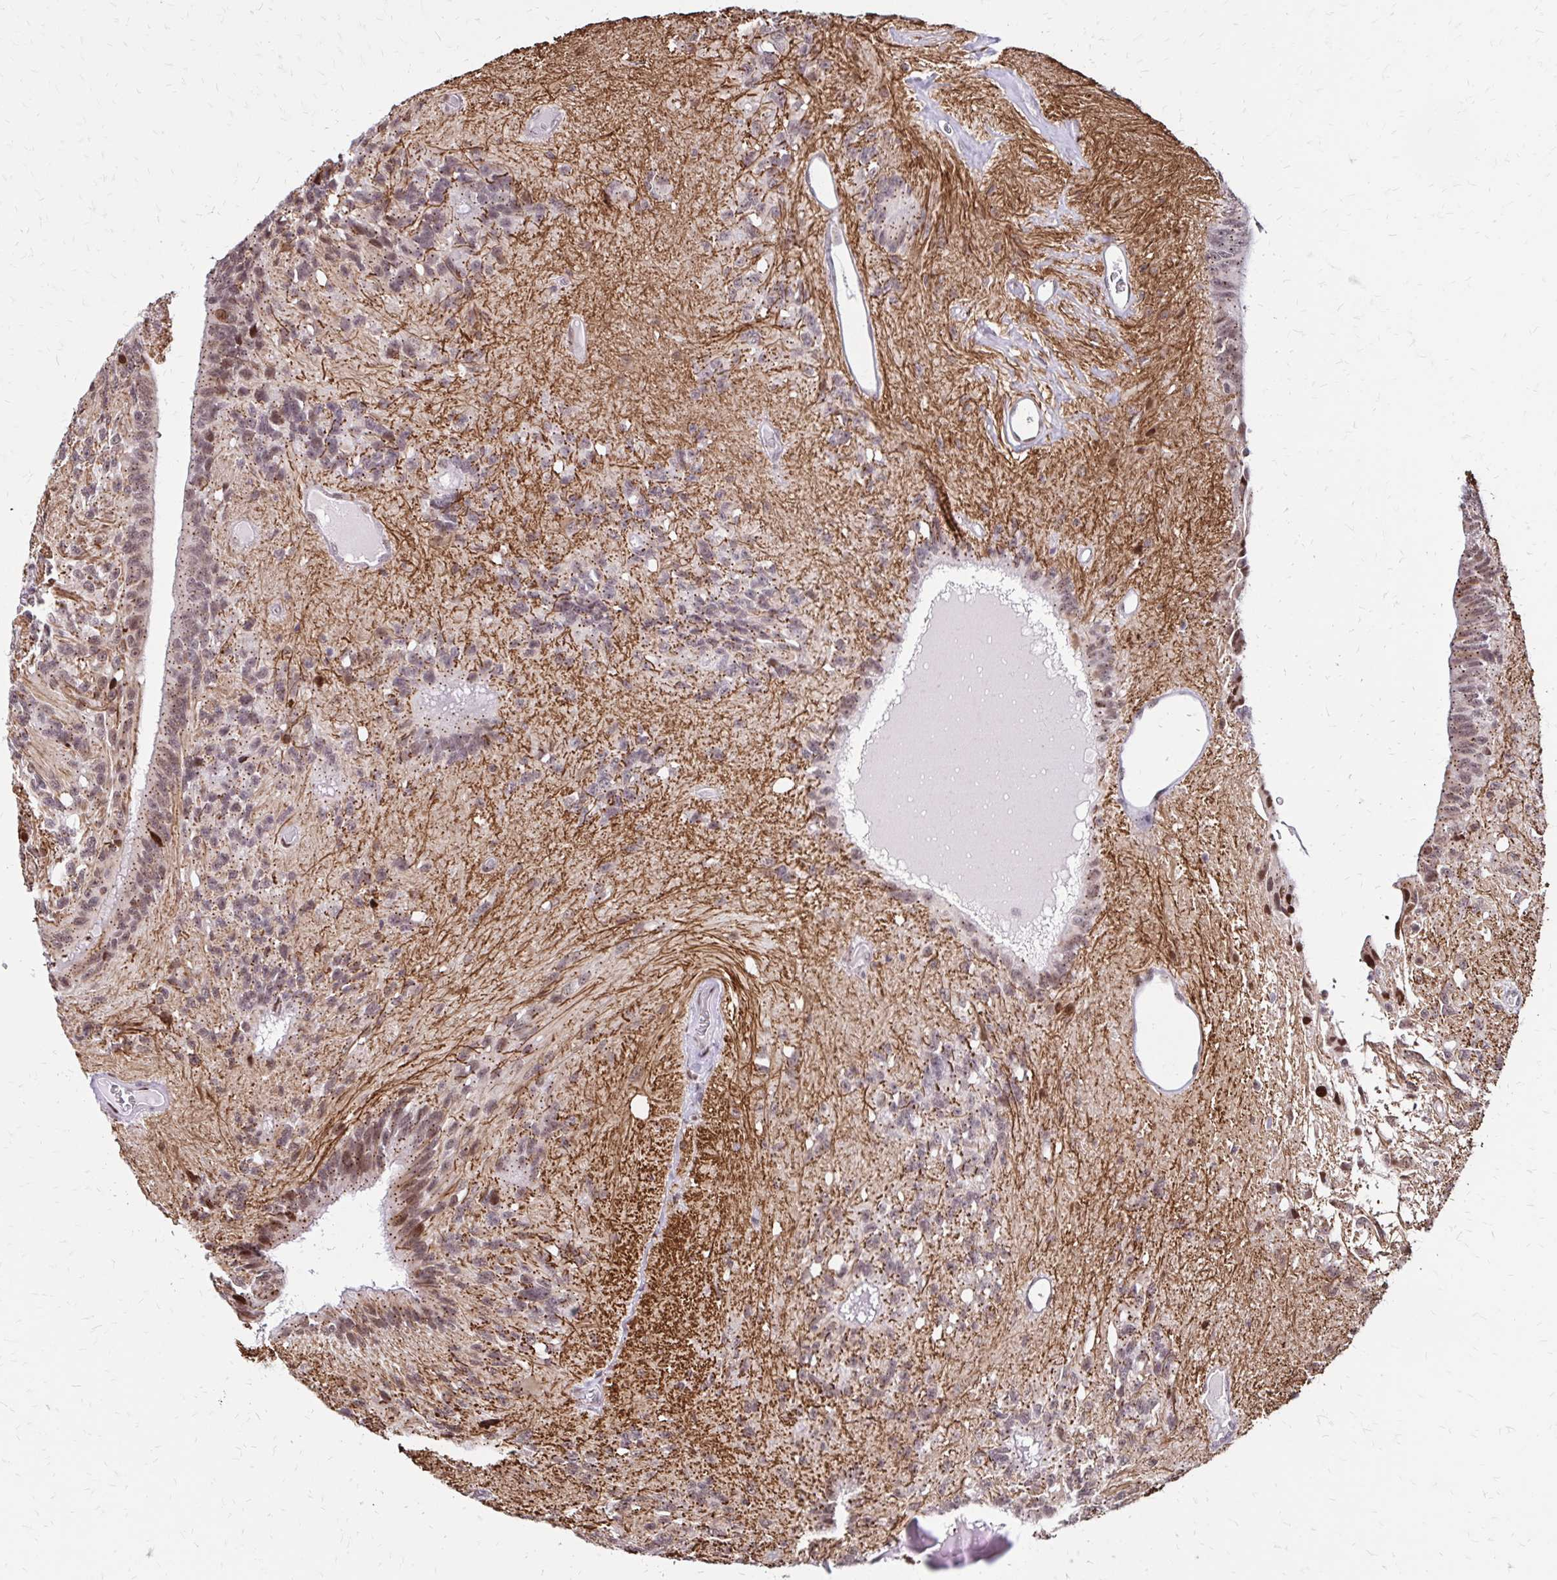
{"staining": {"intensity": "moderate", "quantity": "25%-75%", "location": "cytoplasmic/membranous,nuclear"}, "tissue": "glioma", "cell_type": "Tumor cells", "image_type": "cancer", "snomed": [{"axis": "morphology", "description": "Glioma, malignant, Low grade"}, {"axis": "topography", "description": "Brain"}], "caption": "A brown stain labels moderate cytoplasmic/membranous and nuclear staining of a protein in glioma tumor cells.", "gene": "TOB1", "patient": {"sex": "male", "age": 31}}